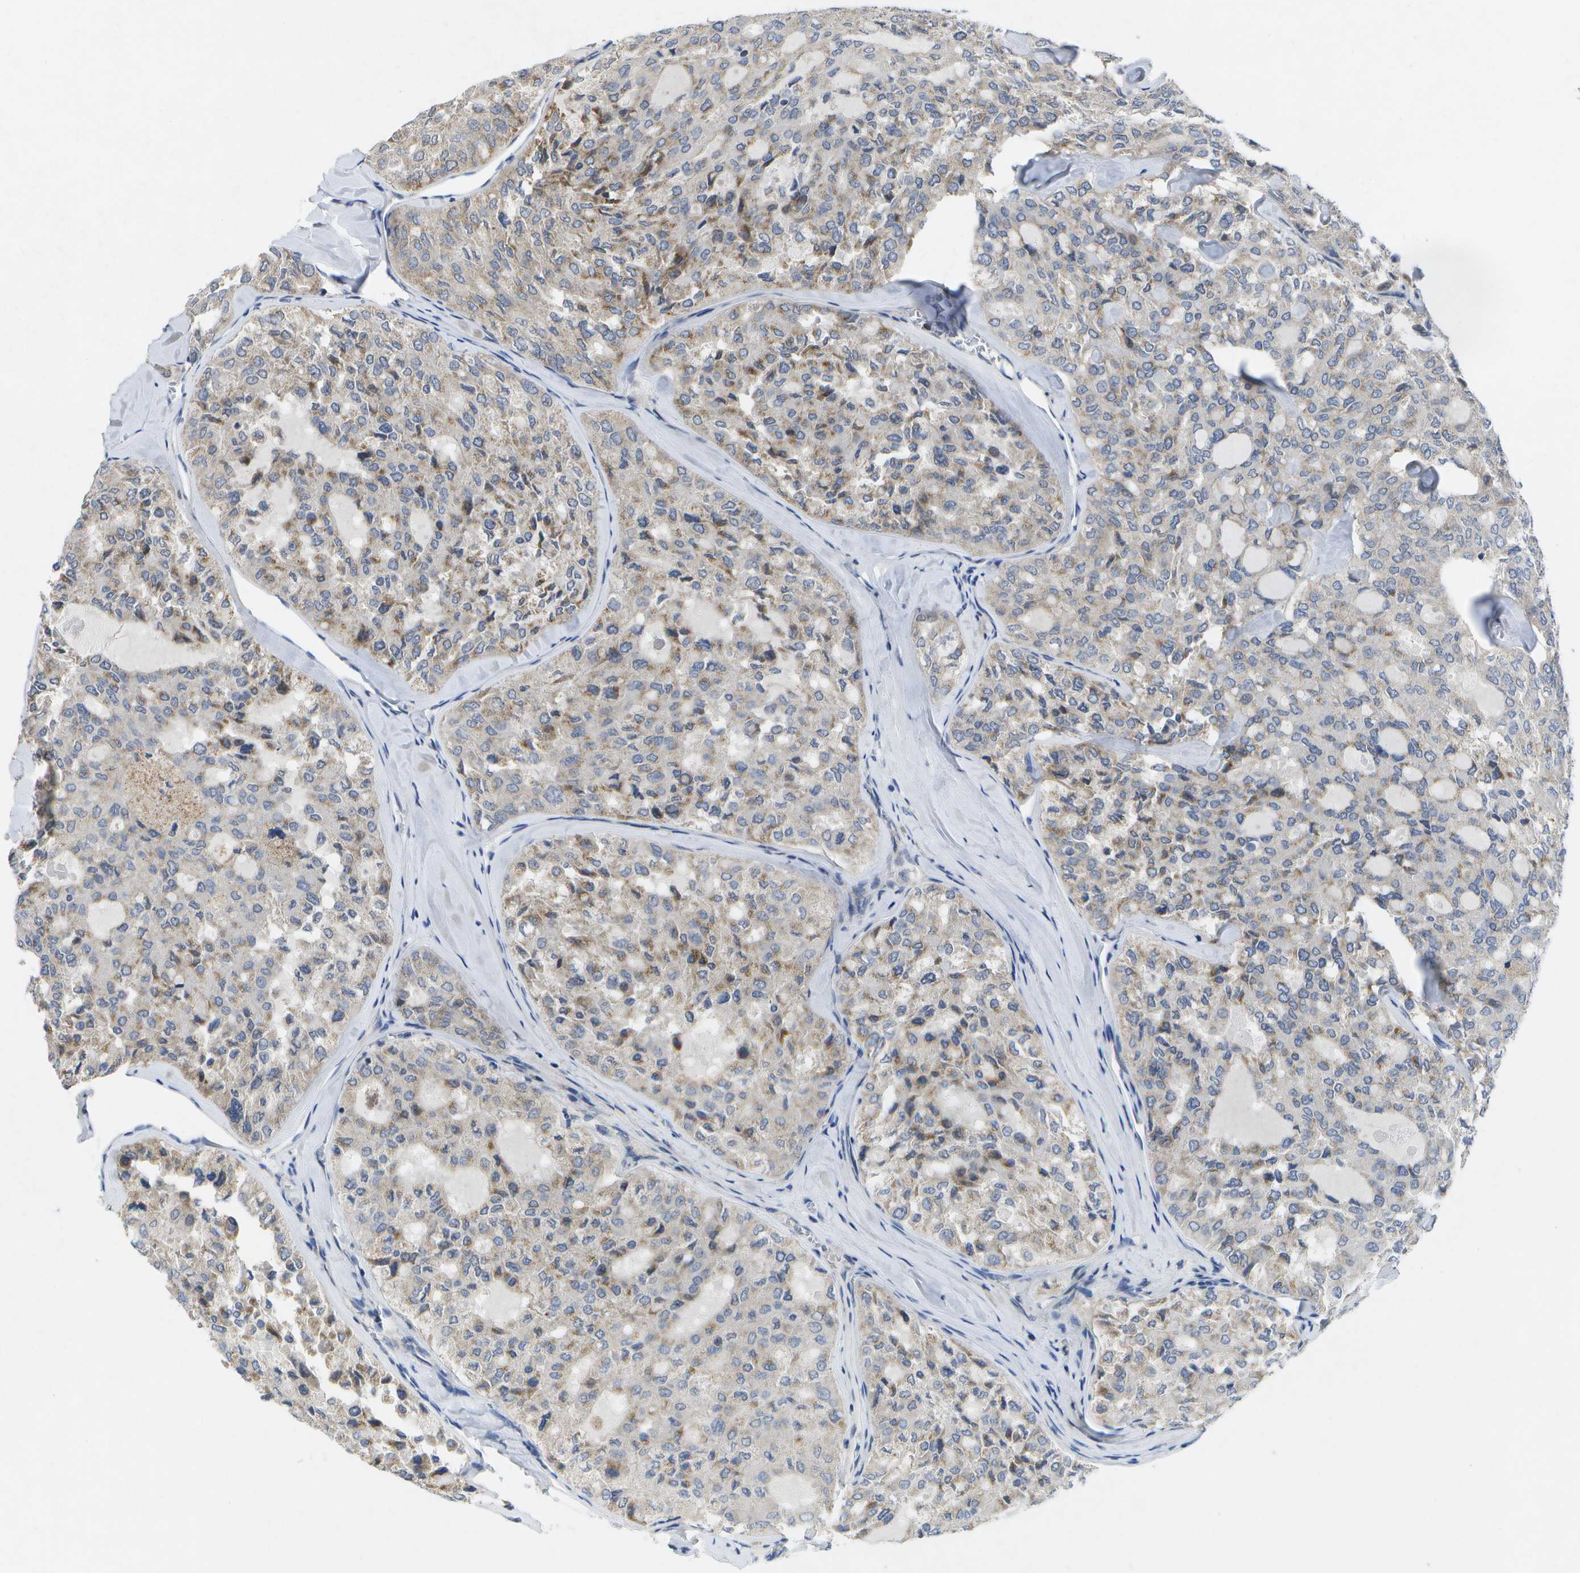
{"staining": {"intensity": "weak", "quantity": "<25%", "location": "cytoplasmic/membranous"}, "tissue": "thyroid cancer", "cell_type": "Tumor cells", "image_type": "cancer", "snomed": [{"axis": "morphology", "description": "Follicular adenoma carcinoma, NOS"}, {"axis": "topography", "description": "Thyroid gland"}], "caption": "Follicular adenoma carcinoma (thyroid) stained for a protein using immunohistochemistry (IHC) shows no staining tumor cells.", "gene": "KDELR1", "patient": {"sex": "male", "age": 75}}